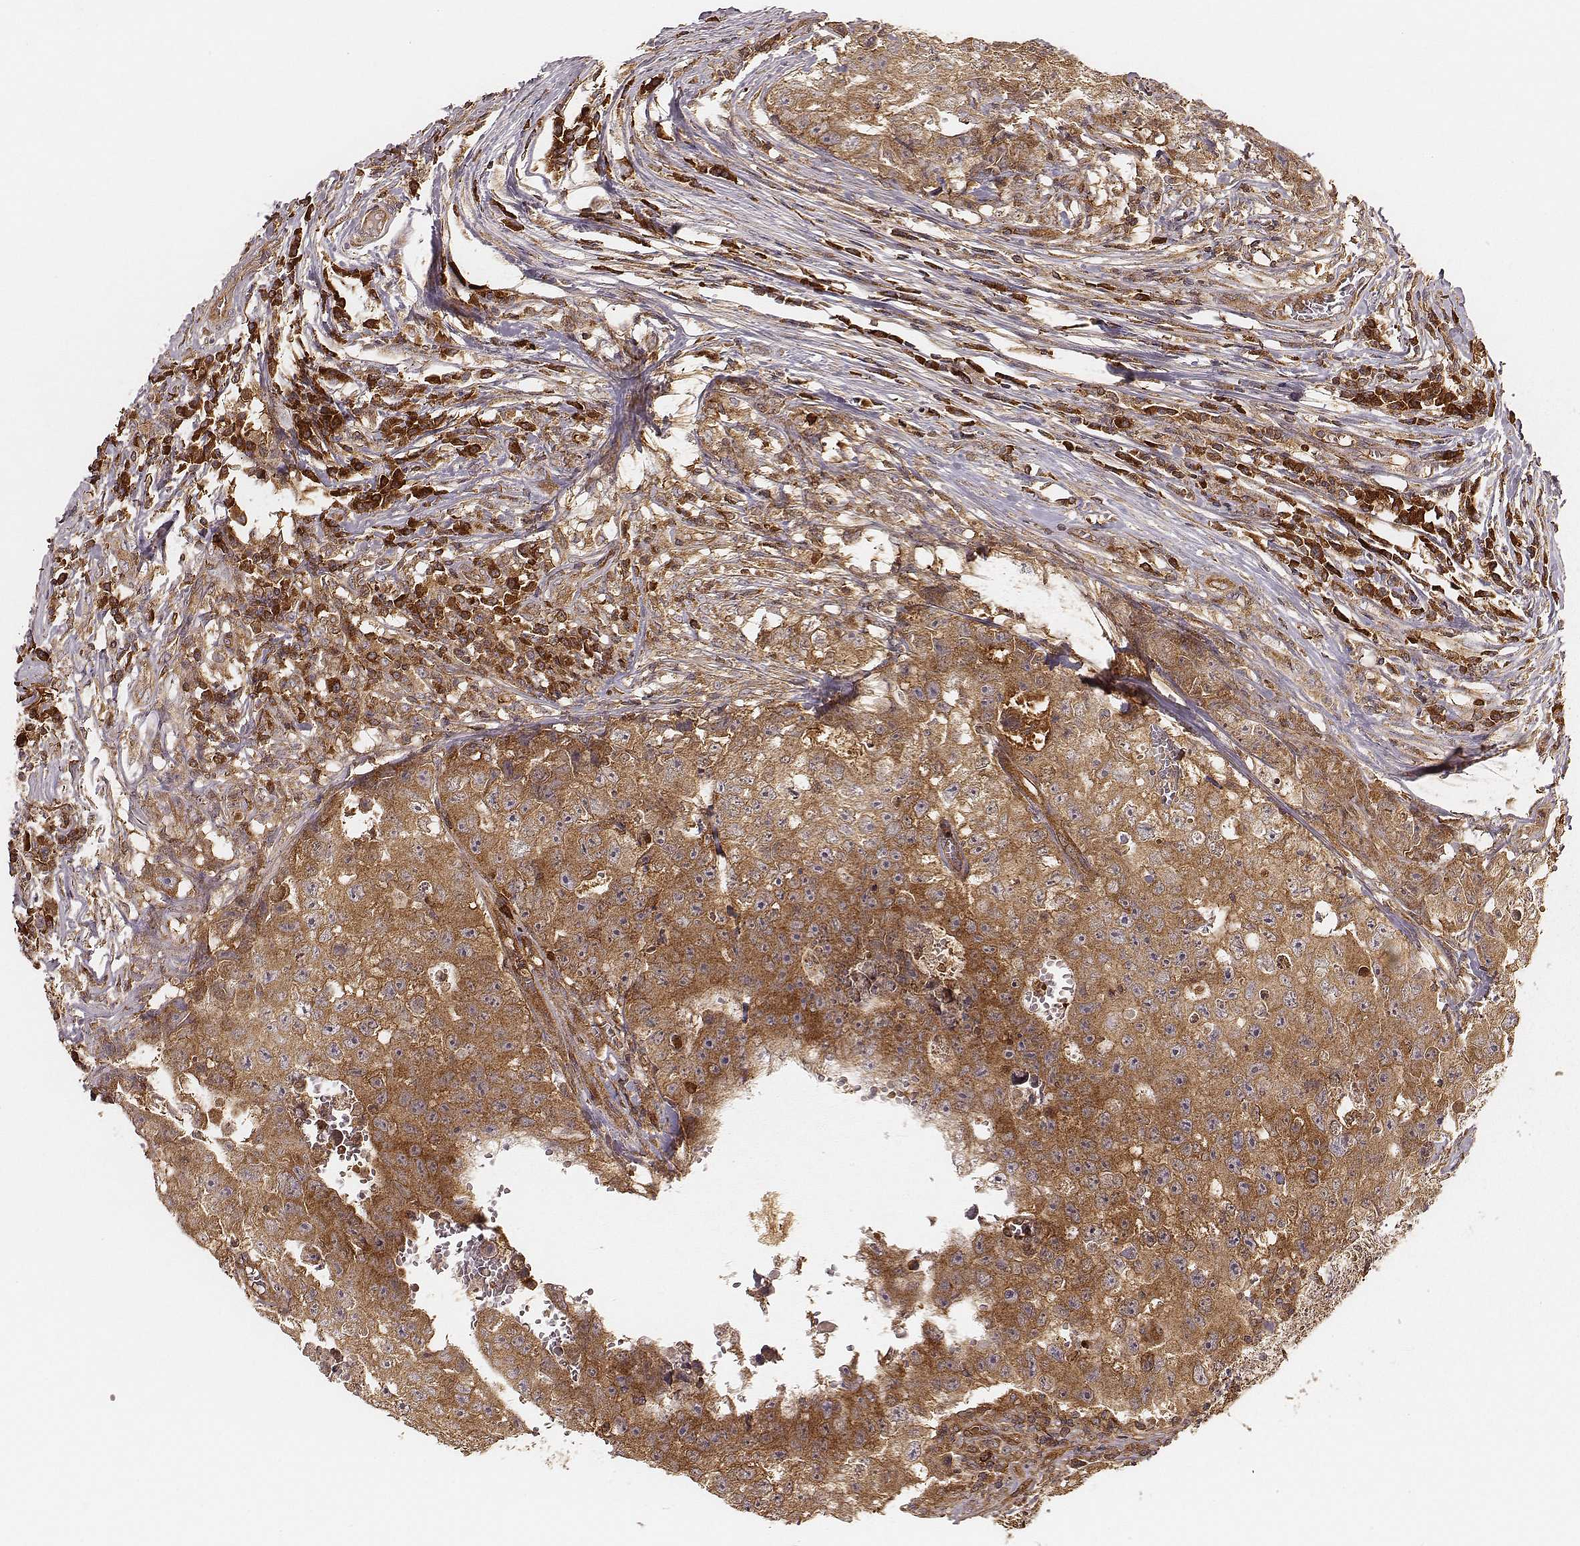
{"staining": {"intensity": "strong", "quantity": ">75%", "location": "cytoplasmic/membranous"}, "tissue": "testis cancer", "cell_type": "Tumor cells", "image_type": "cancer", "snomed": [{"axis": "morphology", "description": "Carcinoma, Embryonal, NOS"}, {"axis": "topography", "description": "Testis"}], "caption": "The immunohistochemical stain highlights strong cytoplasmic/membranous positivity in tumor cells of testis cancer tissue. Nuclei are stained in blue.", "gene": "CARS1", "patient": {"sex": "male", "age": 36}}